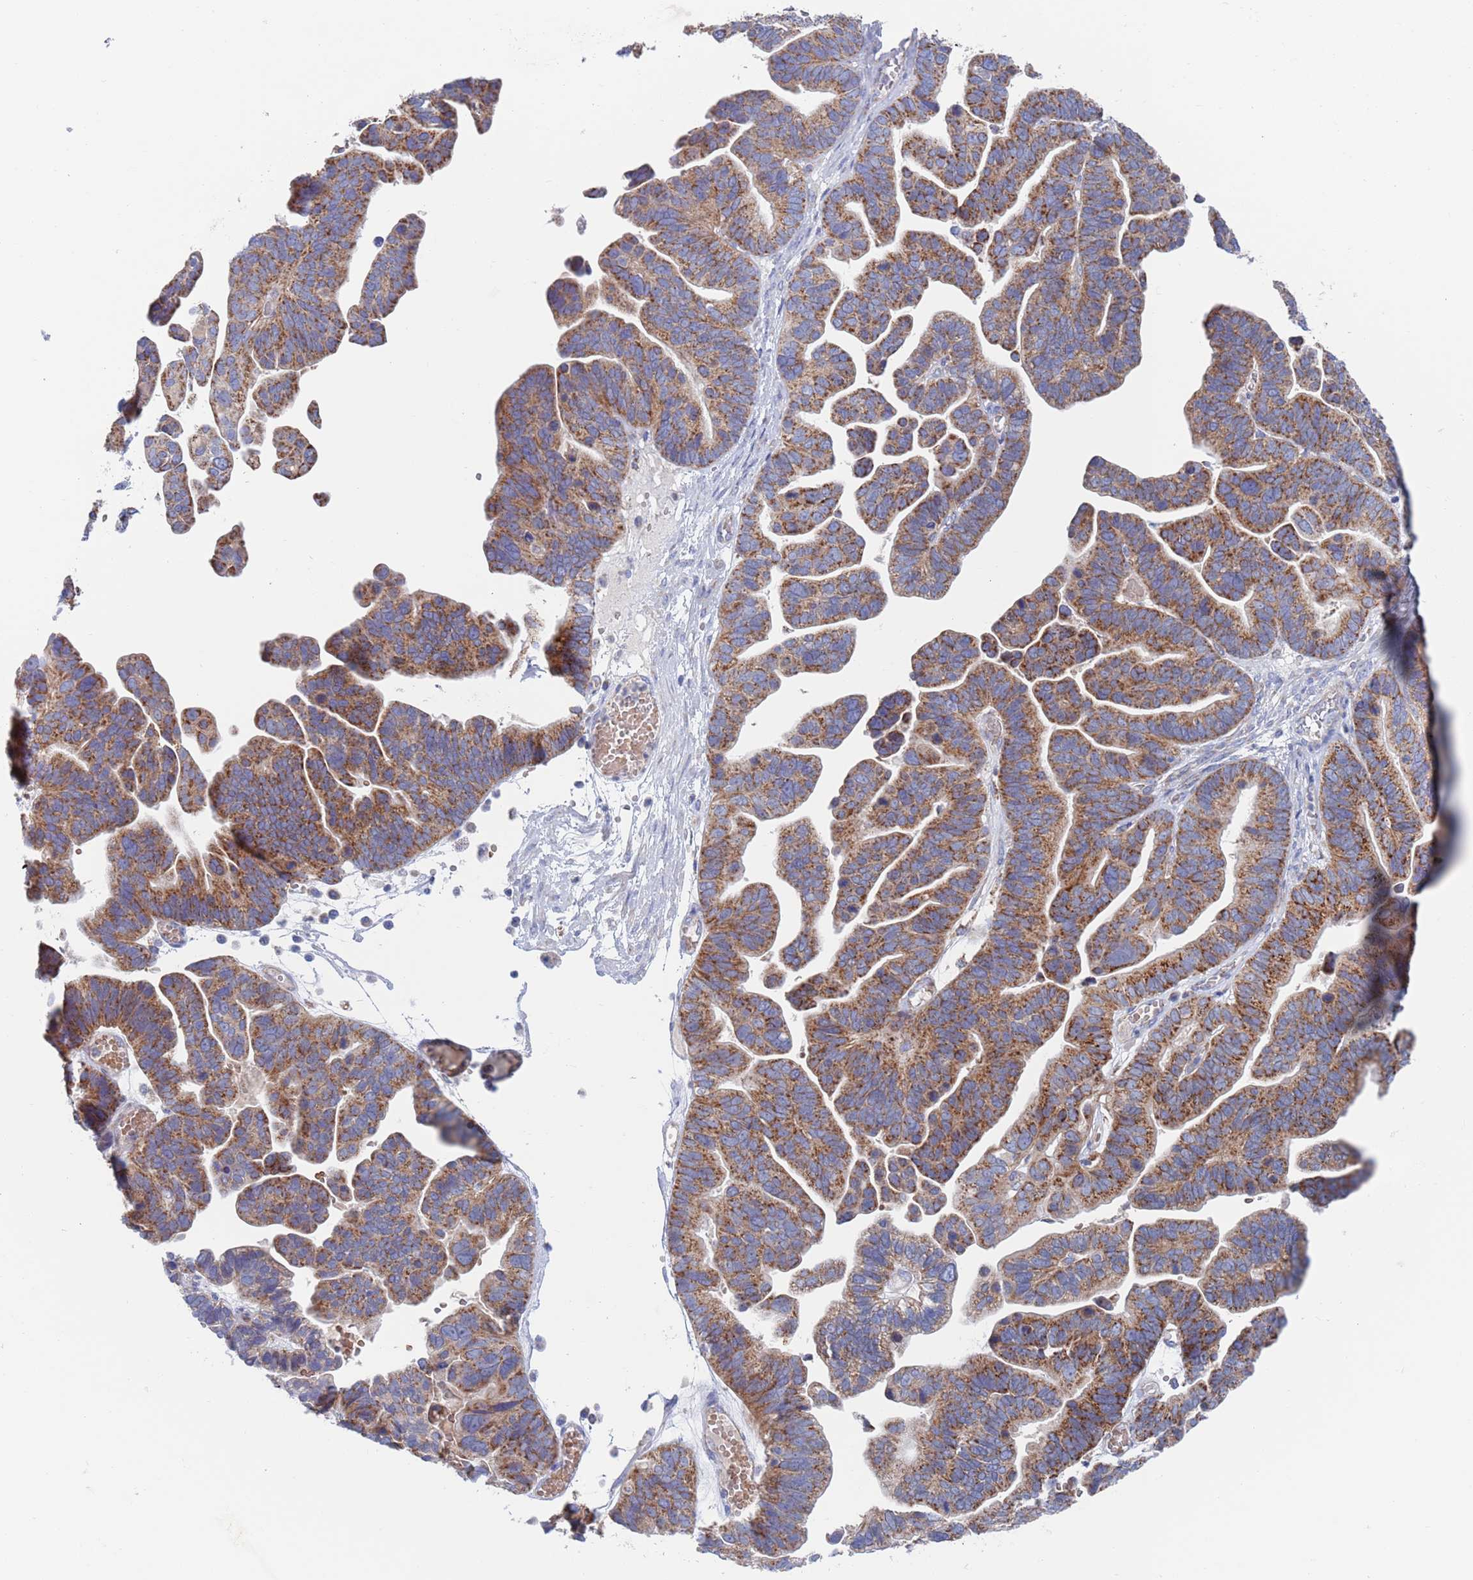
{"staining": {"intensity": "strong", "quantity": ">75%", "location": "cytoplasmic/membranous"}, "tissue": "ovarian cancer", "cell_type": "Tumor cells", "image_type": "cancer", "snomed": [{"axis": "morphology", "description": "Cystadenocarcinoma, serous, NOS"}, {"axis": "topography", "description": "Ovary"}], "caption": "Immunohistochemical staining of serous cystadenocarcinoma (ovarian) displays high levels of strong cytoplasmic/membranous protein expression in about >75% of tumor cells. (brown staining indicates protein expression, while blue staining denotes nuclei).", "gene": "CHCHD6", "patient": {"sex": "female", "age": 56}}